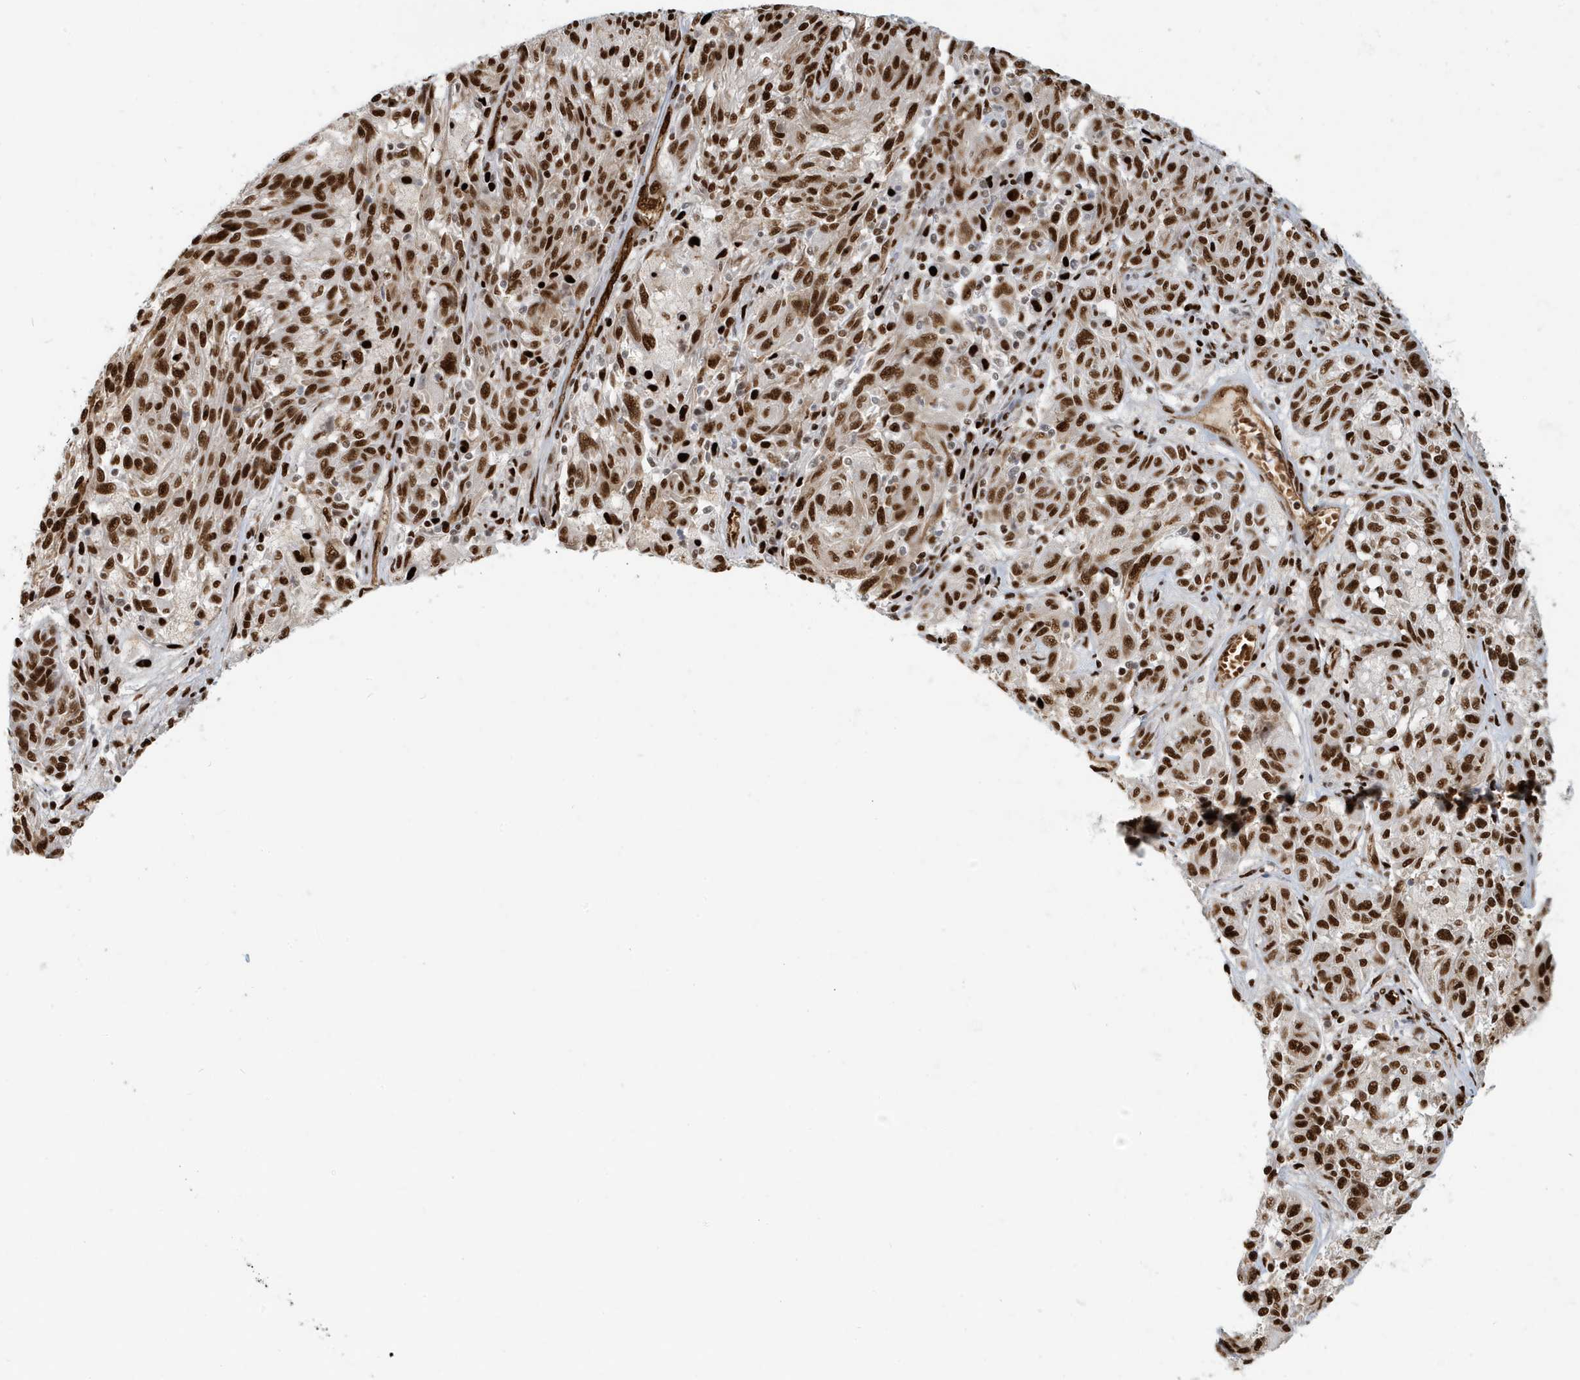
{"staining": {"intensity": "strong", "quantity": ">75%", "location": "nuclear"}, "tissue": "melanoma", "cell_type": "Tumor cells", "image_type": "cancer", "snomed": [{"axis": "morphology", "description": "Malignant melanoma, NOS"}, {"axis": "topography", "description": "Skin"}], "caption": "The photomicrograph exhibits immunohistochemical staining of melanoma. There is strong nuclear positivity is present in about >75% of tumor cells.", "gene": "CKS2", "patient": {"sex": "male", "age": 53}}